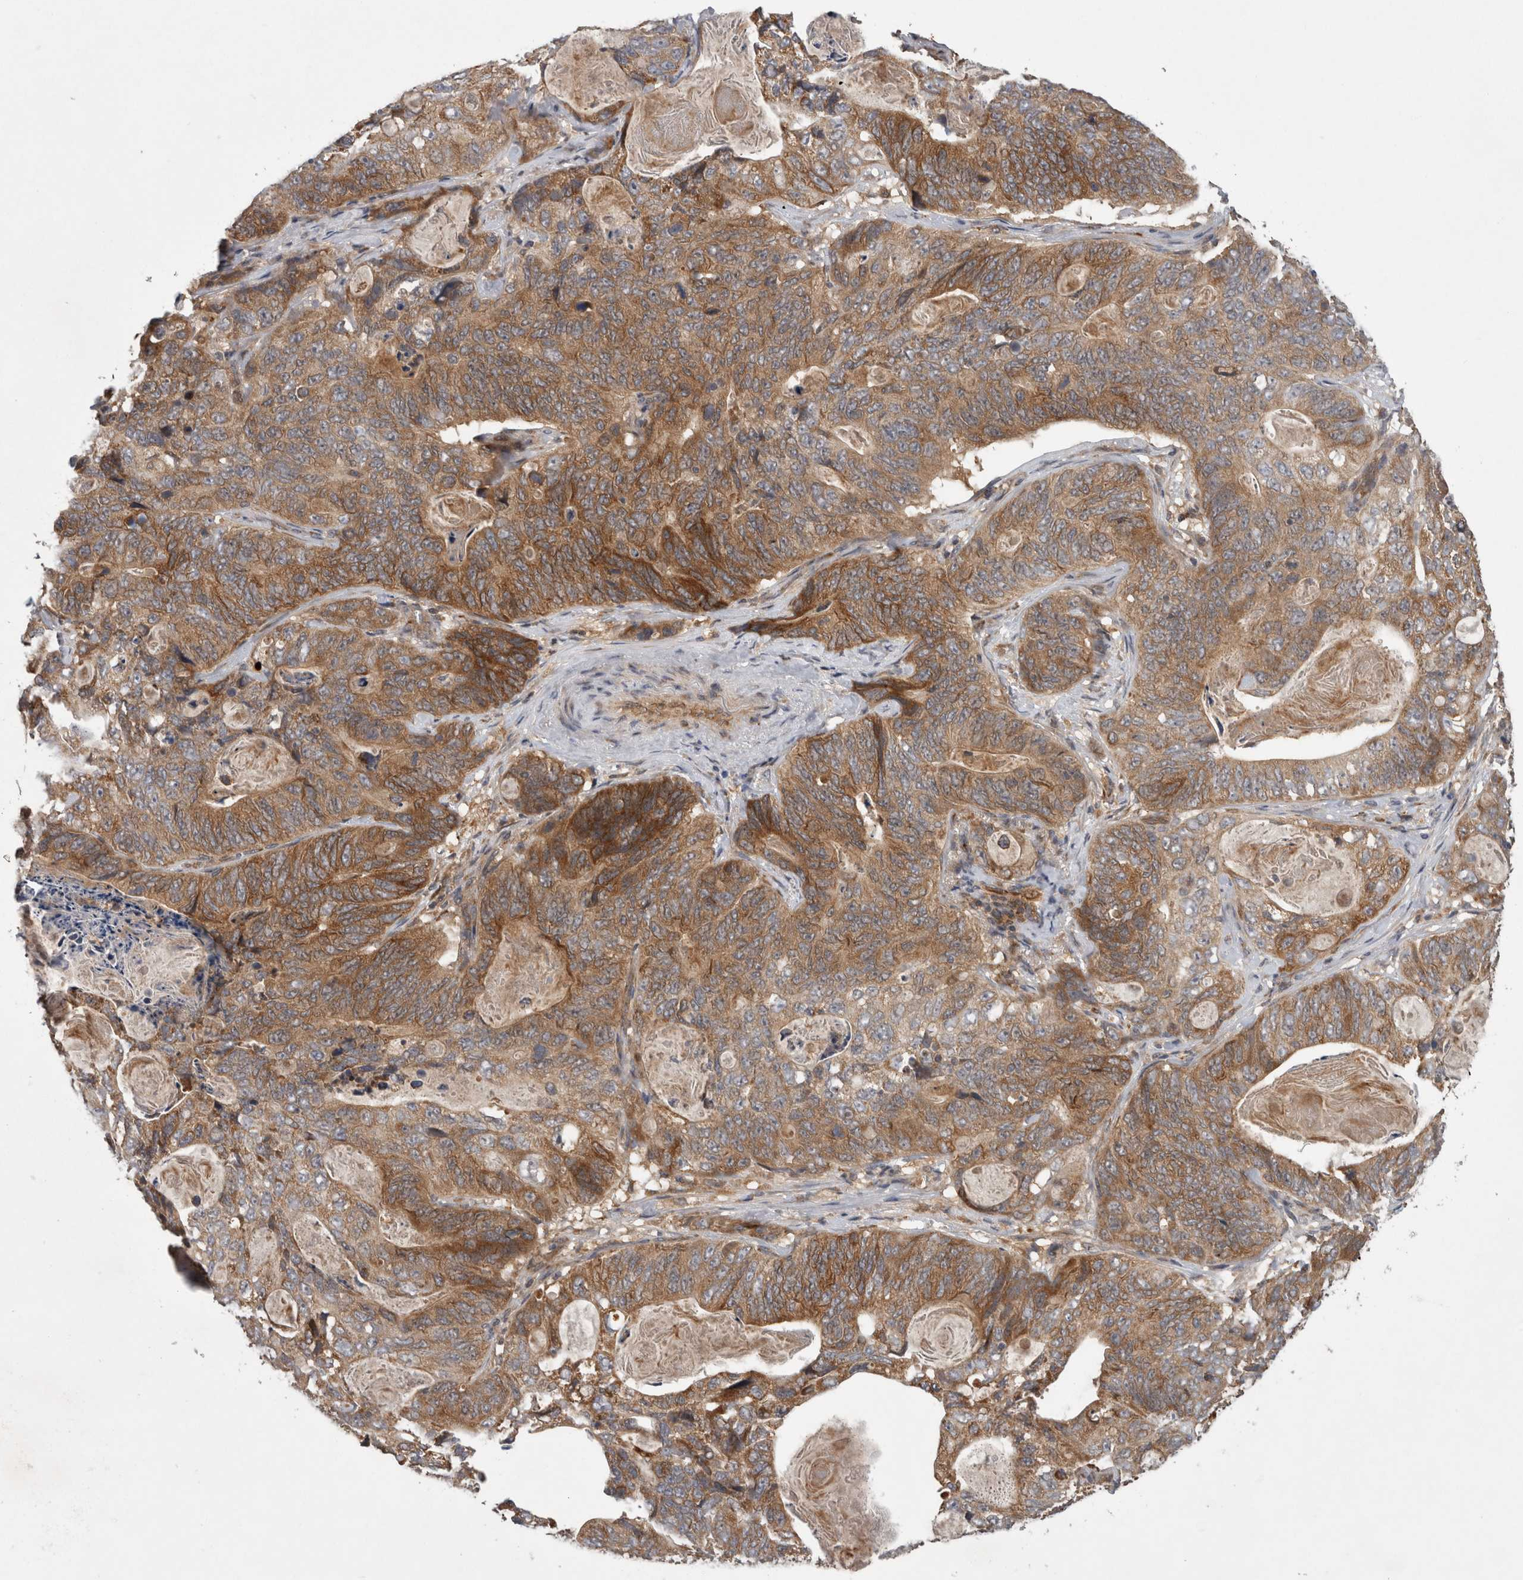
{"staining": {"intensity": "moderate", "quantity": ">75%", "location": "cytoplasmic/membranous"}, "tissue": "stomach cancer", "cell_type": "Tumor cells", "image_type": "cancer", "snomed": [{"axis": "morphology", "description": "Normal tissue, NOS"}, {"axis": "morphology", "description": "Adenocarcinoma, NOS"}, {"axis": "topography", "description": "Stomach"}], "caption": "A high-resolution histopathology image shows immunohistochemistry staining of stomach cancer (adenocarcinoma), which displays moderate cytoplasmic/membranous positivity in about >75% of tumor cells.", "gene": "PDCD2", "patient": {"sex": "female", "age": 89}}